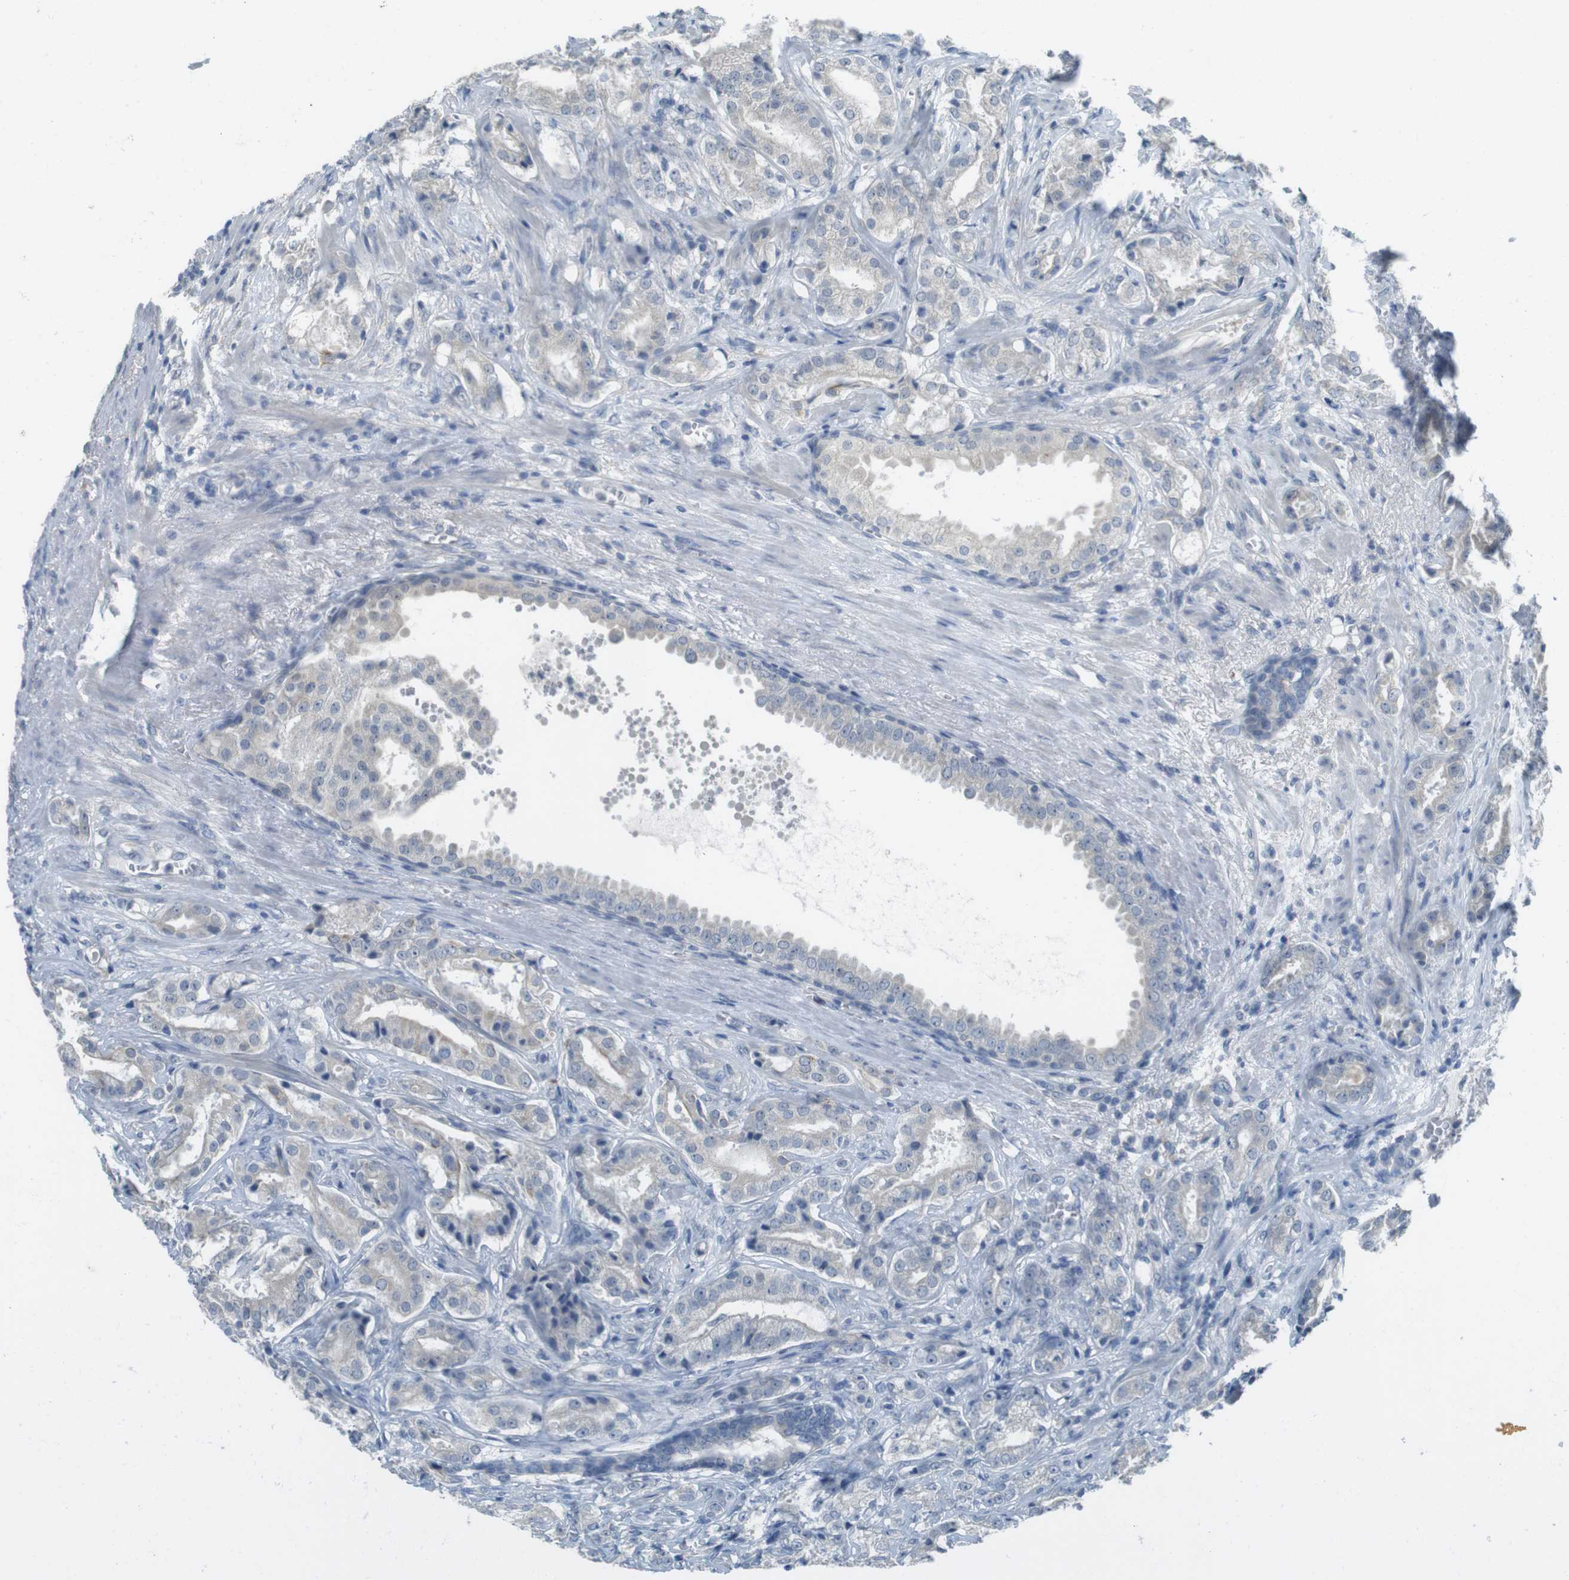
{"staining": {"intensity": "negative", "quantity": "none", "location": "none"}, "tissue": "prostate cancer", "cell_type": "Tumor cells", "image_type": "cancer", "snomed": [{"axis": "morphology", "description": "Adenocarcinoma, High grade"}, {"axis": "topography", "description": "Prostate"}], "caption": "Micrograph shows no protein expression in tumor cells of prostate cancer tissue.", "gene": "ENTPD7", "patient": {"sex": "male", "age": 64}}